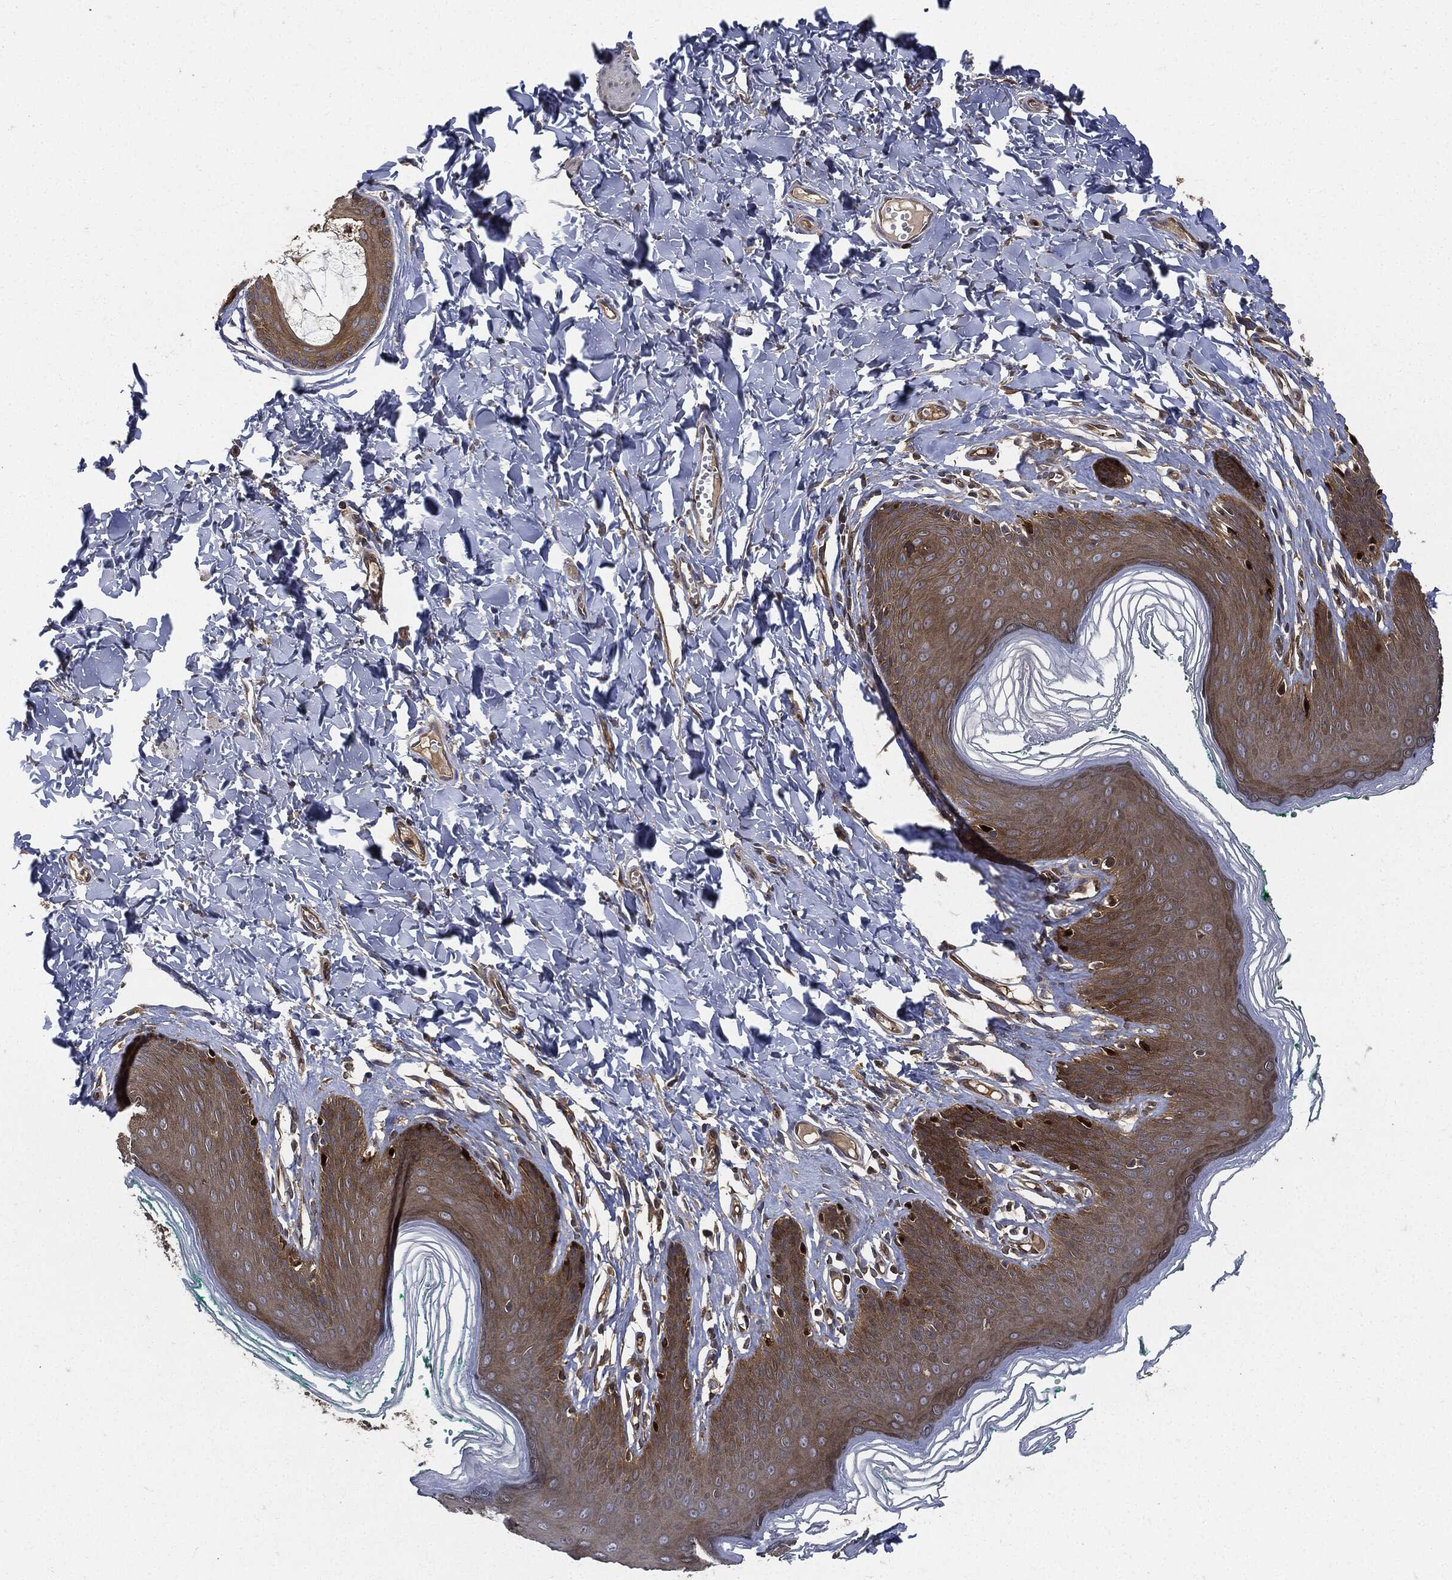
{"staining": {"intensity": "moderate", "quantity": ">75%", "location": "cytoplasmic/membranous"}, "tissue": "skin", "cell_type": "Epidermal cells", "image_type": "normal", "snomed": [{"axis": "morphology", "description": "Normal tissue, NOS"}, {"axis": "topography", "description": "Vulva"}], "caption": "Protein staining shows moderate cytoplasmic/membranous expression in approximately >75% of epidermal cells in unremarkable skin.", "gene": "XPNPEP1", "patient": {"sex": "female", "age": 66}}